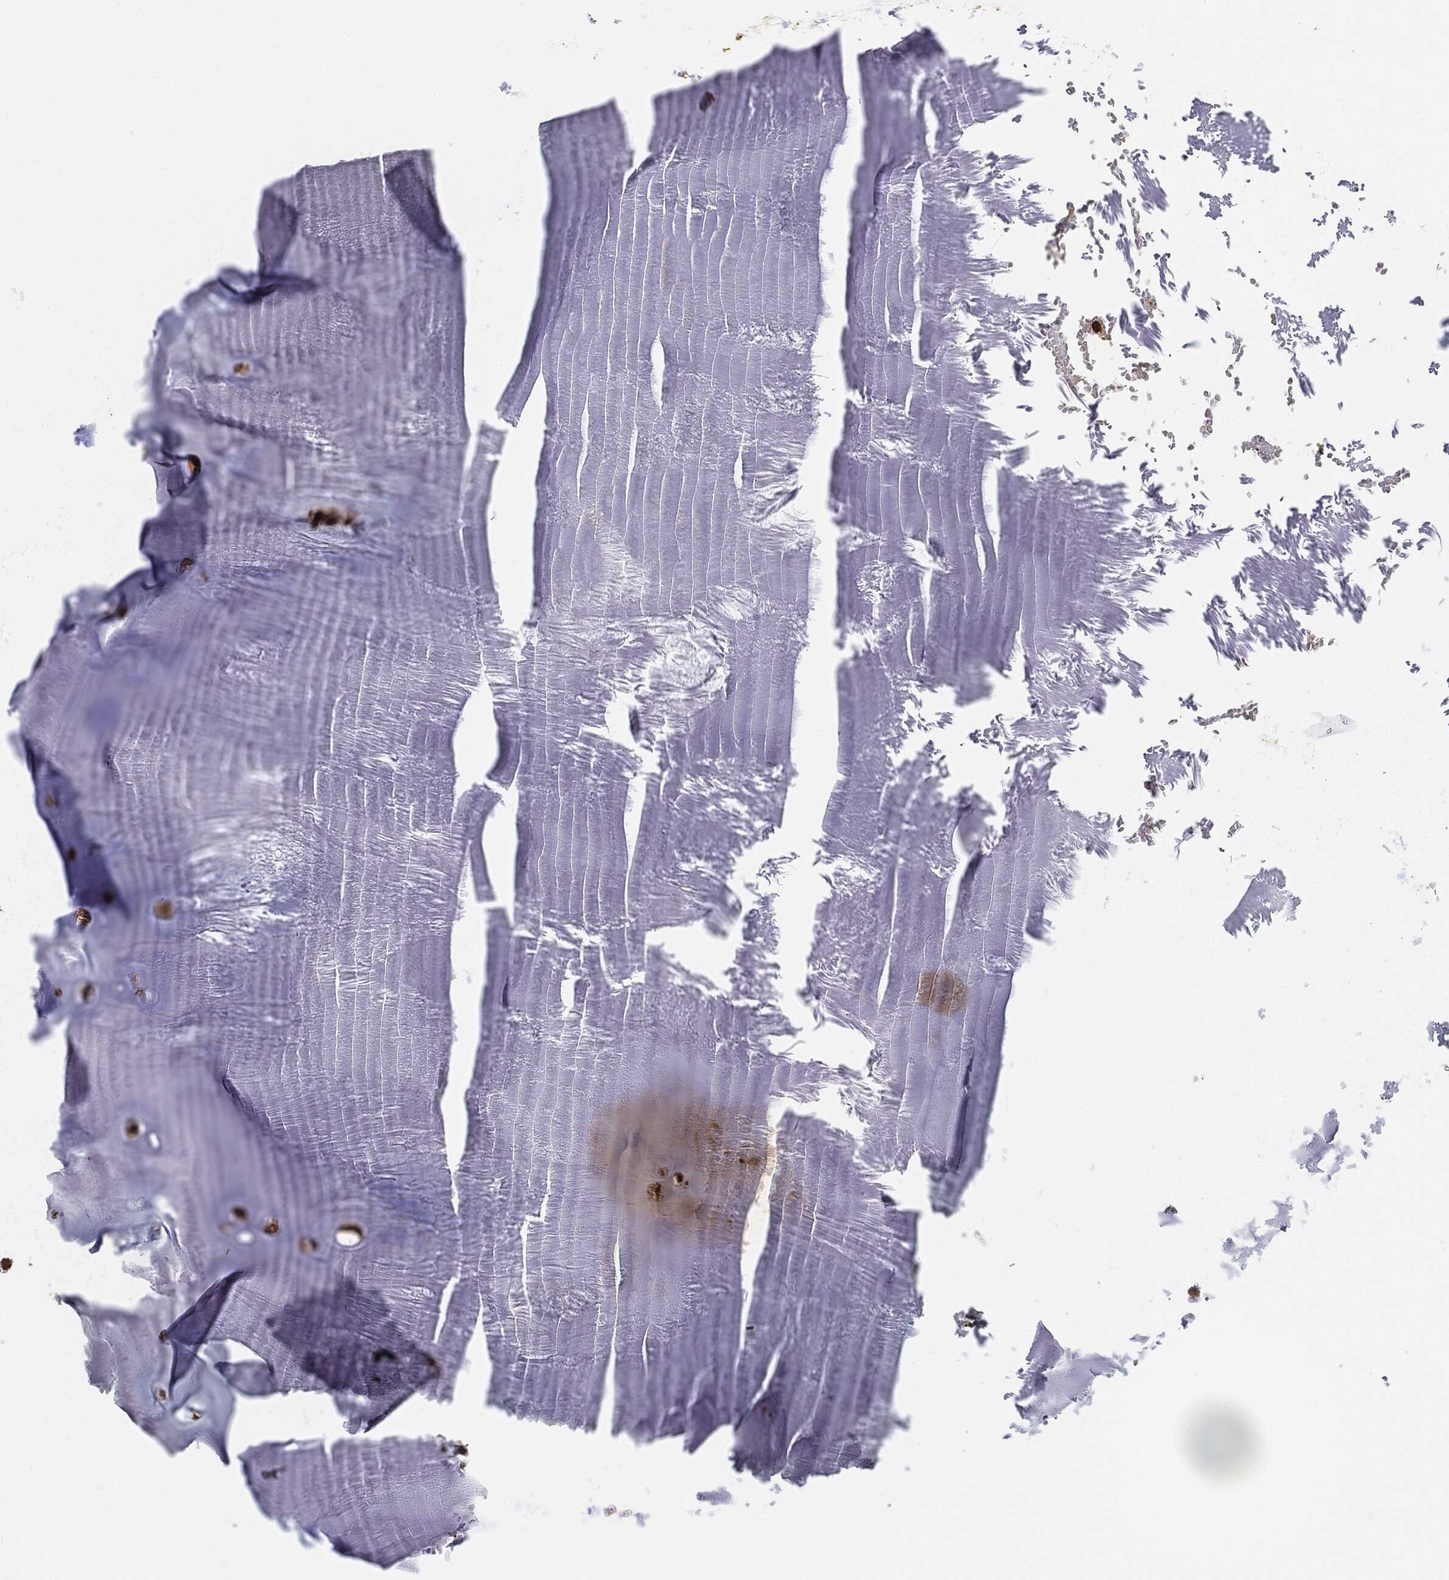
{"staining": {"intensity": "moderate", "quantity": ">75%", "location": "nuclear"}, "tissue": "adipose tissue", "cell_type": "Adipocytes", "image_type": "normal", "snomed": [{"axis": "morphology", "description": "Normal tissue, NOS"}, {"axis": "topography", "description": "Cartilage tissue"}], "caption": "Adipose tissue stained with IHC reveals moderate nuclear expression in about >75% of adipocytes.", "gene": "WDR1", "patient": {"sex": "male", "age": 81}}